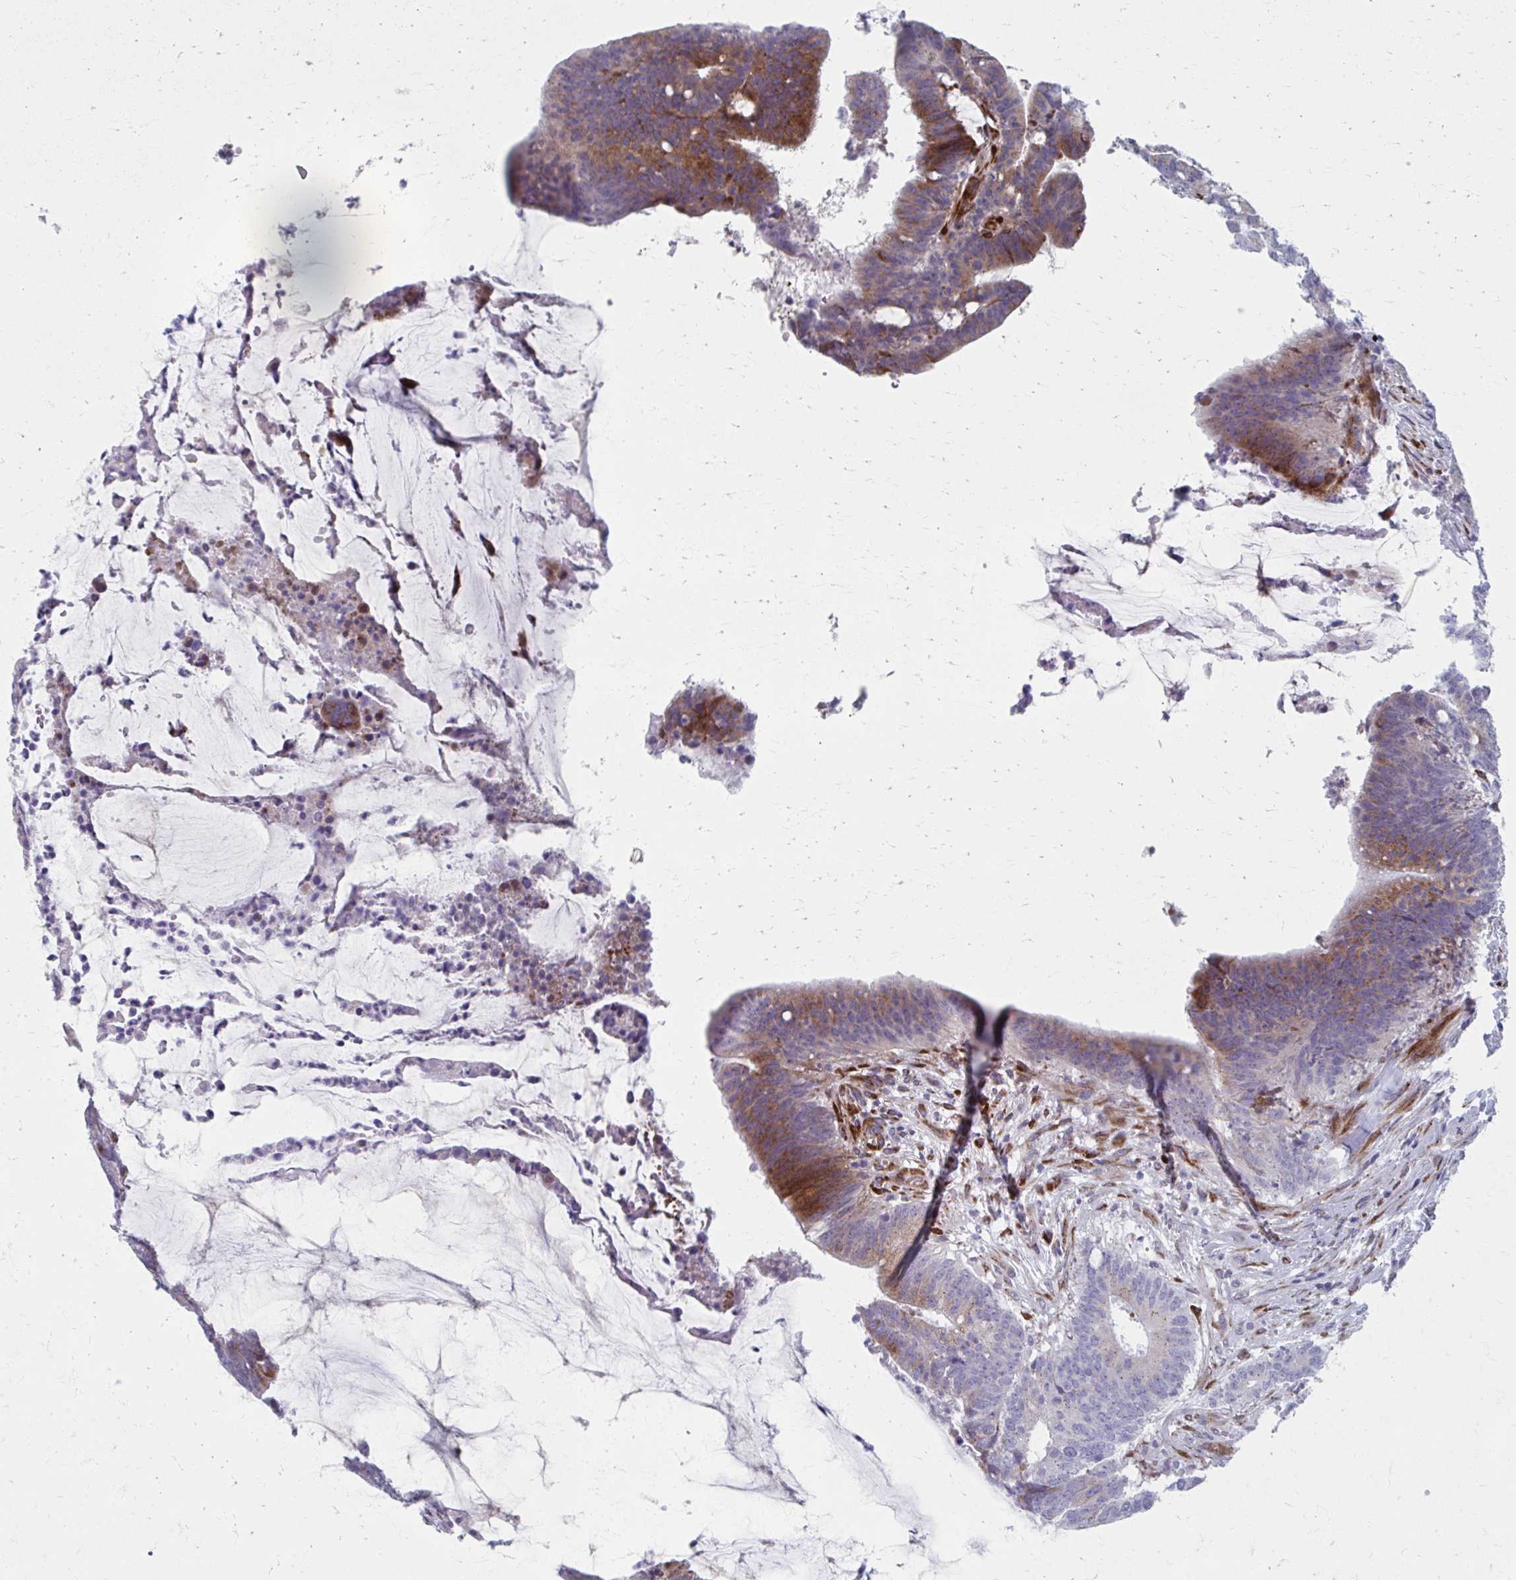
{"staining": {"intensity": "moderate", "quantity": "<25%", "location": "cytoplasmic/membranous"}, "tissue": "colorectal cancer", "cell_type": "Tumor cells", "image_type": "cancer", "snomed": [{"axis": "morphology", "description": "Adenocarcinoma, NOS"}, {"axis": "topography", "description": "Colon"}], "caption": "Immunohistochemistry of colorectal cancer (adenocarcinoma) exhibits low levels of moderate cytoplasmic/membranous positivity in approximately <25% of tumor cells. (IHC, brightfield microscopy, high magnification).", "gene": "OLFM2", "patient": {"sex": "female", "age": 43}}